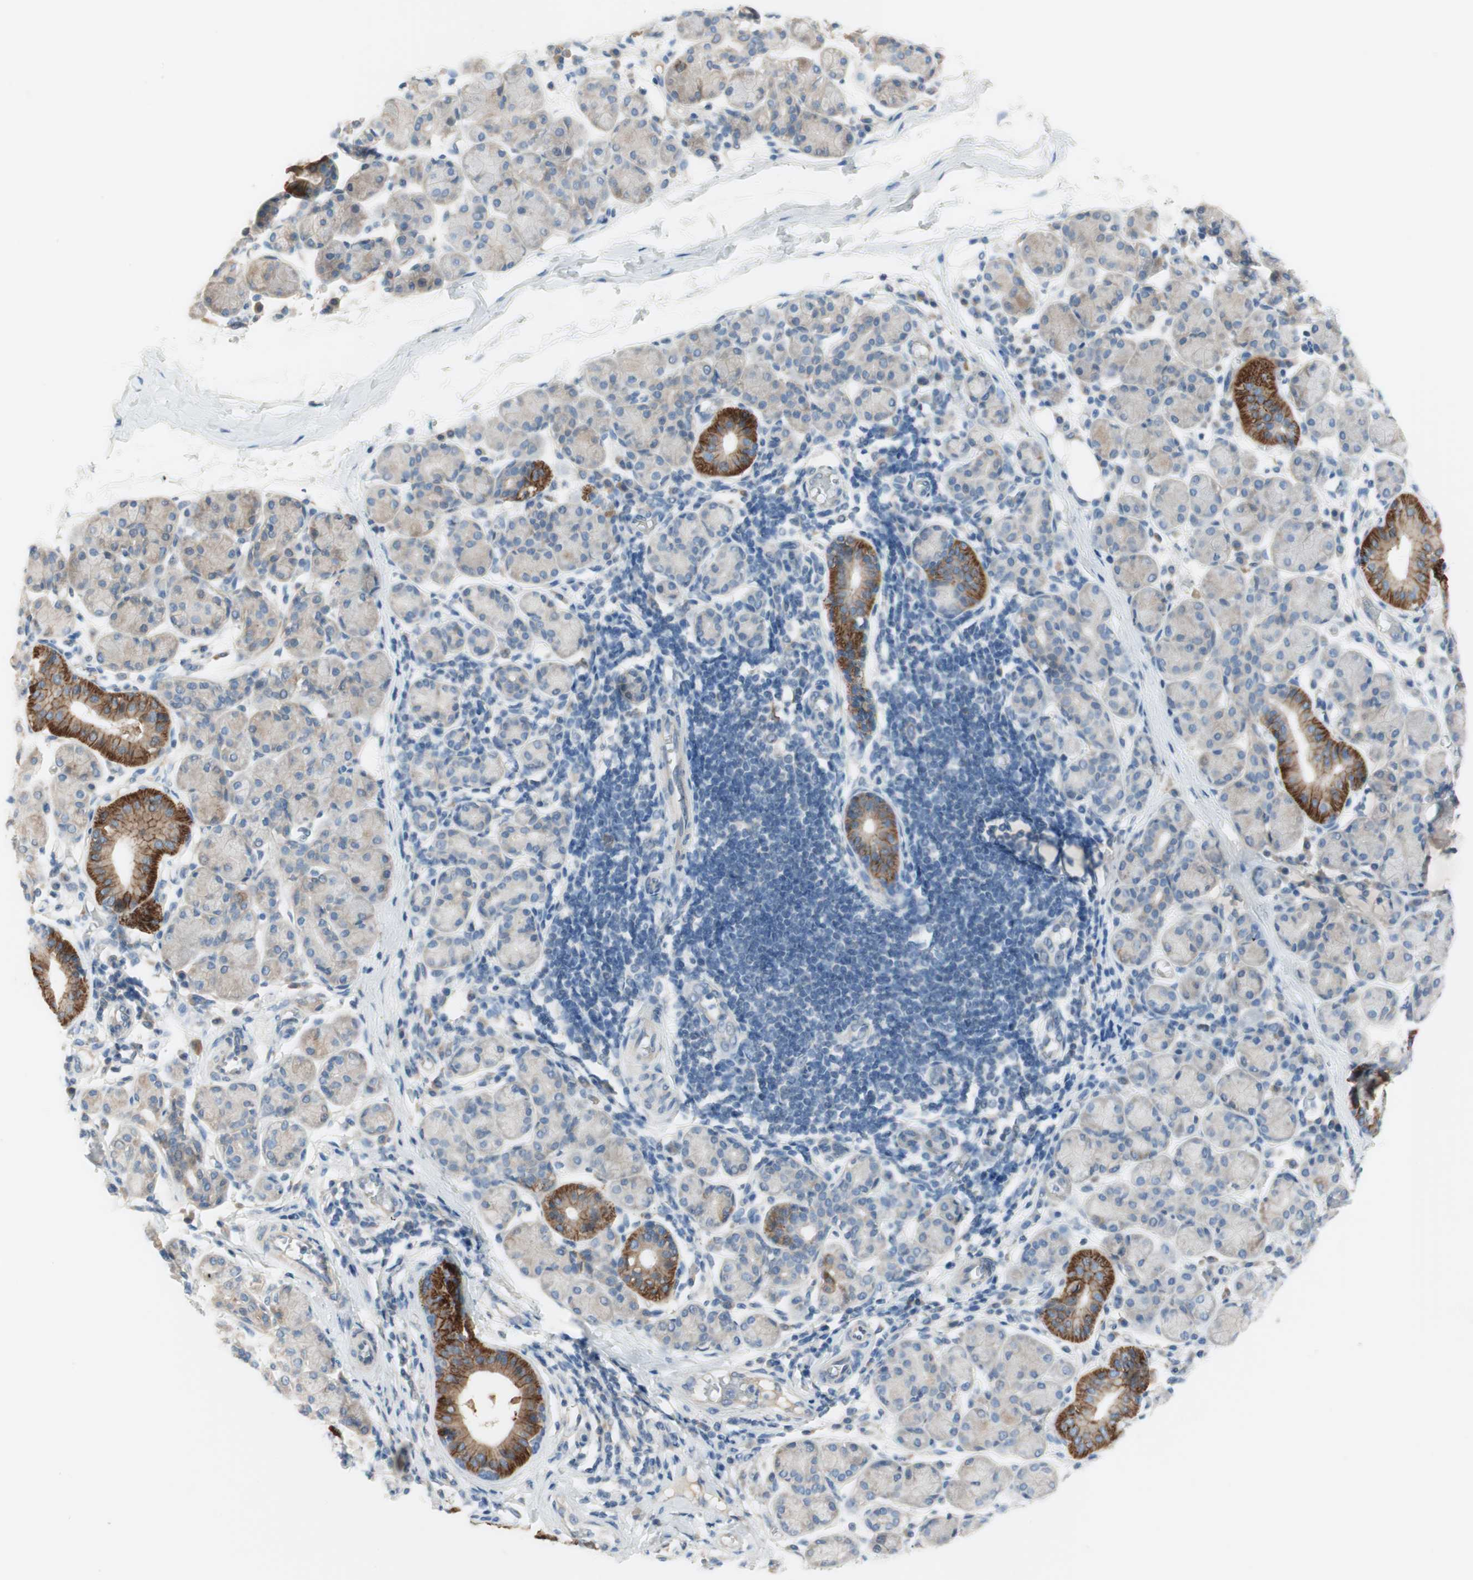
{"staining": {"intensity": "strong", "quantity": "<25%", "location": "cytoplasmic/membranous"}, "tissue": "salivary gland", "cell_type": "Glandular cells", "image_type": "normal", "snomed": [{"axis": "morphology", "description": "Normal tissue, NOS"}, {"axis": "morphology", "description": "Inflammation, NOS"}, {"axis": "topography", "description": "Lymph node"}, {"axis": "topography", "description": "Salivary gland"}], "caption": "Brown immunohistochemical staining in unremarkable salivary gland displays strong cytoplasmic/membranous staining in approximately <25% of glandular cells.", "gene": "FDFT1", "patient": {"sex": "male", "age": 3}}